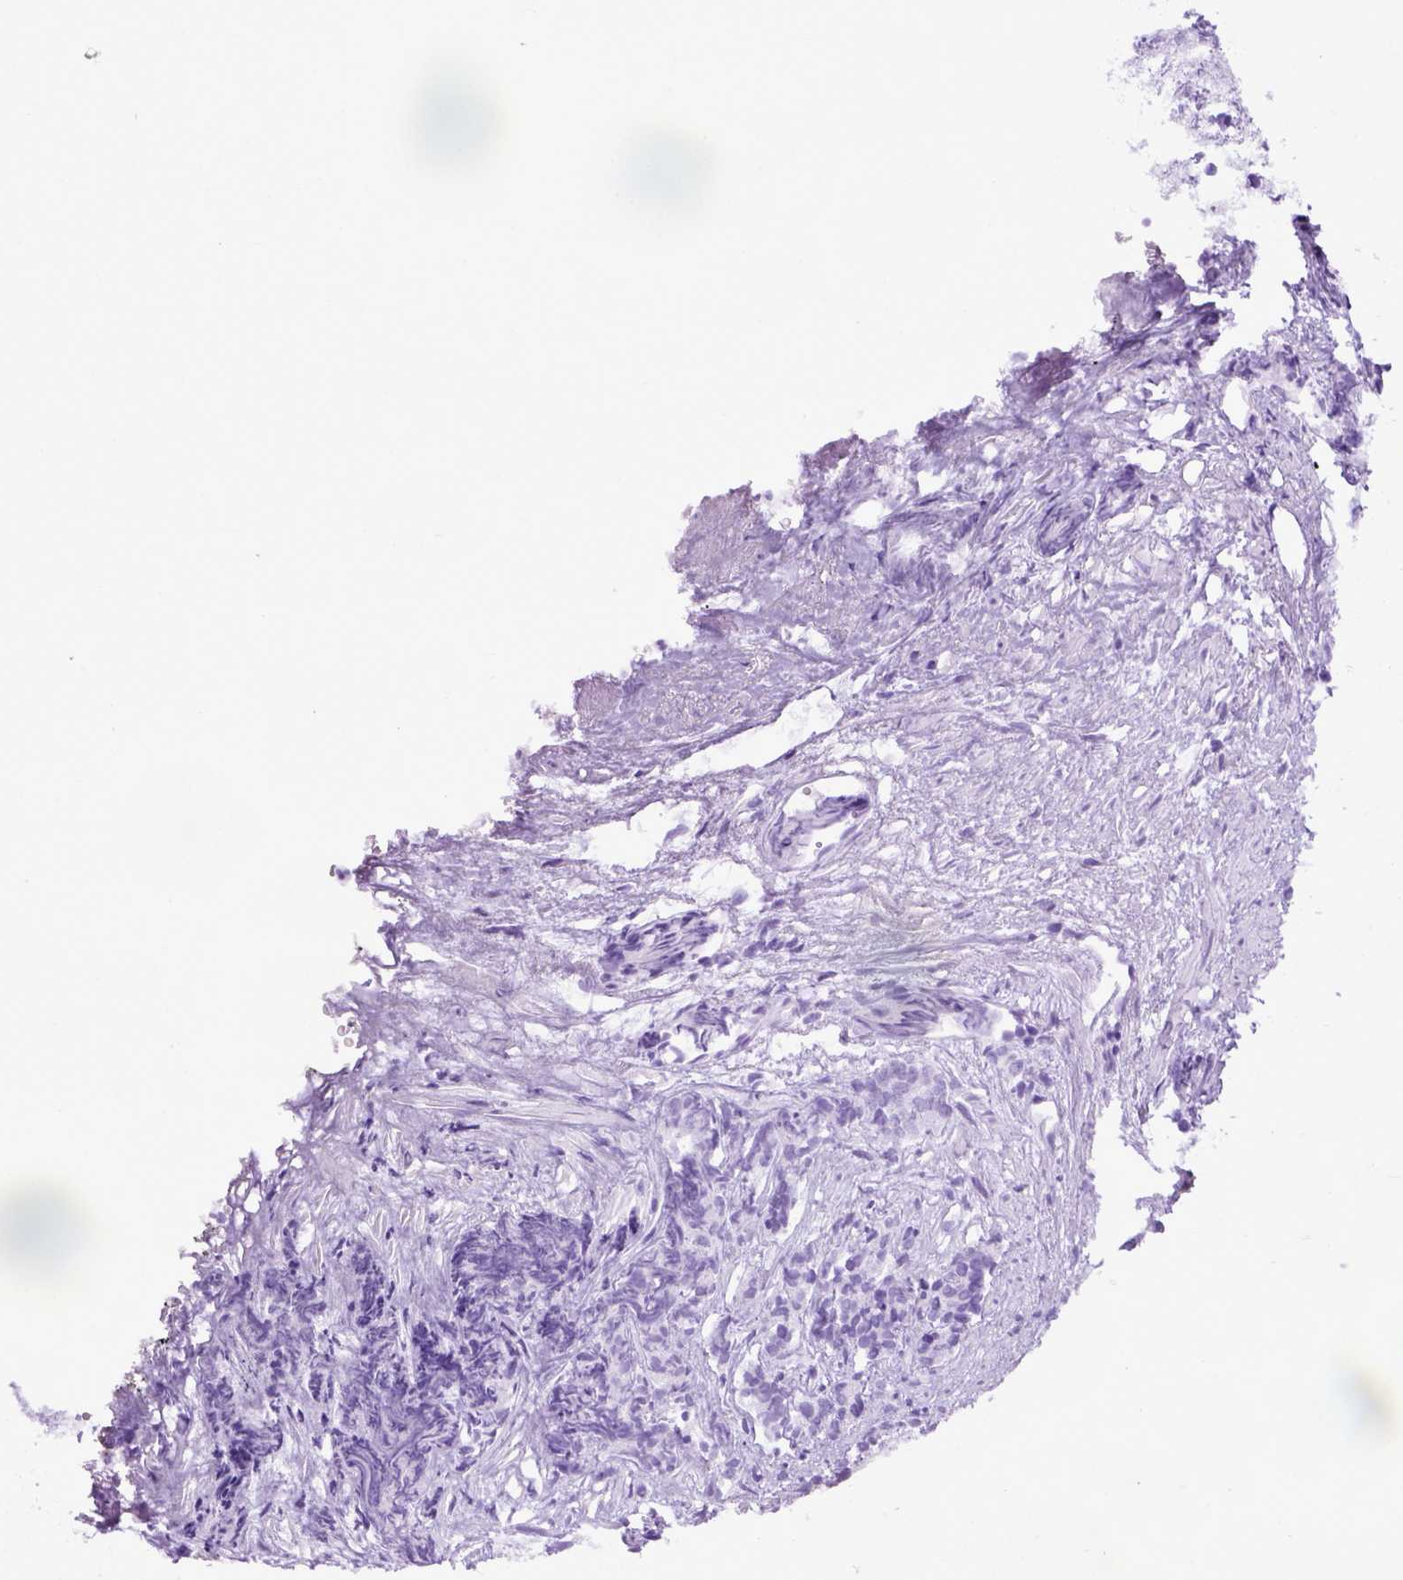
{"staining": {"intensity": "weak", "quantity": "25%-75%", "location": "cytoplasmic/membranous"}, "tissue": "prostate cancer", "cell_type": "Tumor cells", "image_type": "cancer", "snomed": [{"axis": "morphology", "description": "Adenocarcinoma, High grade"}, {"axis": "topography", "description": "Prostate"}], "caption": "Approximately 25%-75% of tumor cells in human prostate cancer (high-grade adenocarcinoma) show weak cytoplasmic/membranous protein expression as visualized by brown immunohistochemical staining.", "gene": "UBA3", "patient": {"sex": "male", "age": 84}}